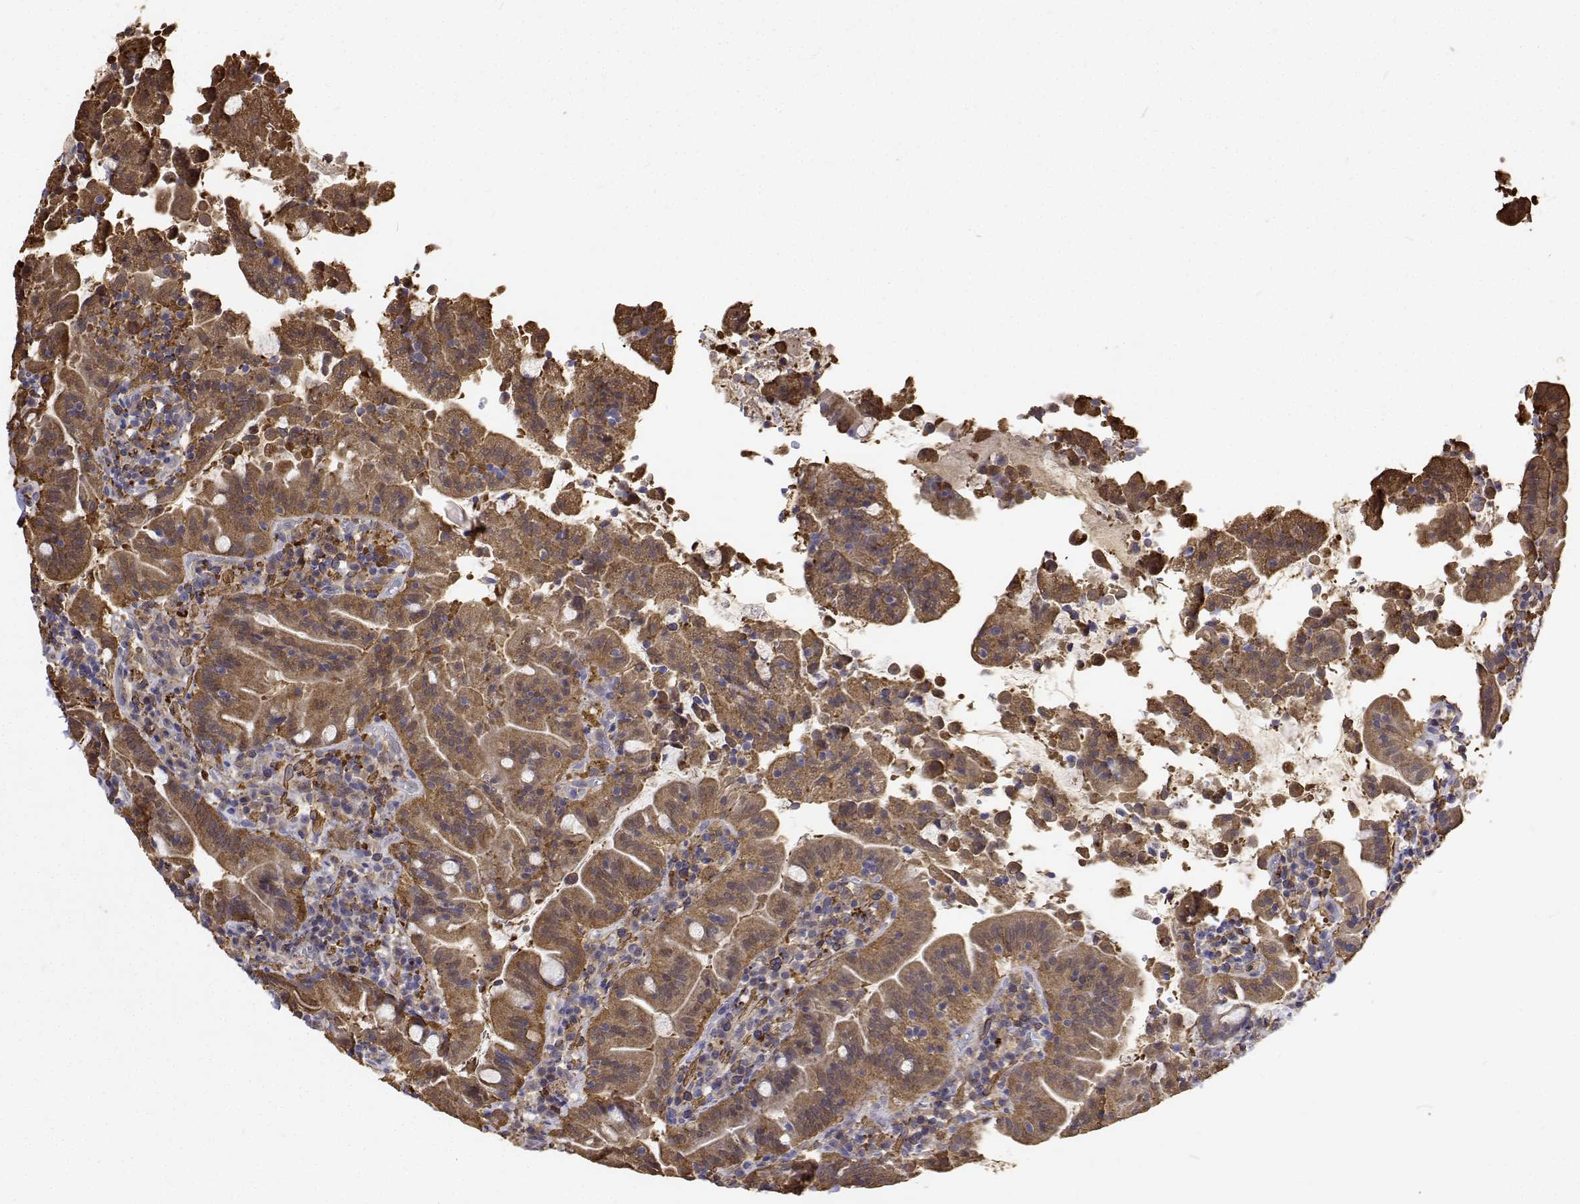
{"staining": {"intensity": "strong", "quantity": ">75%", "location": "cytoplasmic/membranous"}, "tissue": "small intestine", "cell_type": "Glandular cells", "image_type": "normal", "snomed": [{"axis": "morphology", "description": "Normal tissue, NOS"}, {"axis": "topography", "description": "Small intestine"}], "caption": "Small intestine stained with IHC shows strong cytoplasmic/membranous positivity in about >75% of glandular cells.", "gene": "PCID2", "patient": {"sex": "male", "age": 26}}